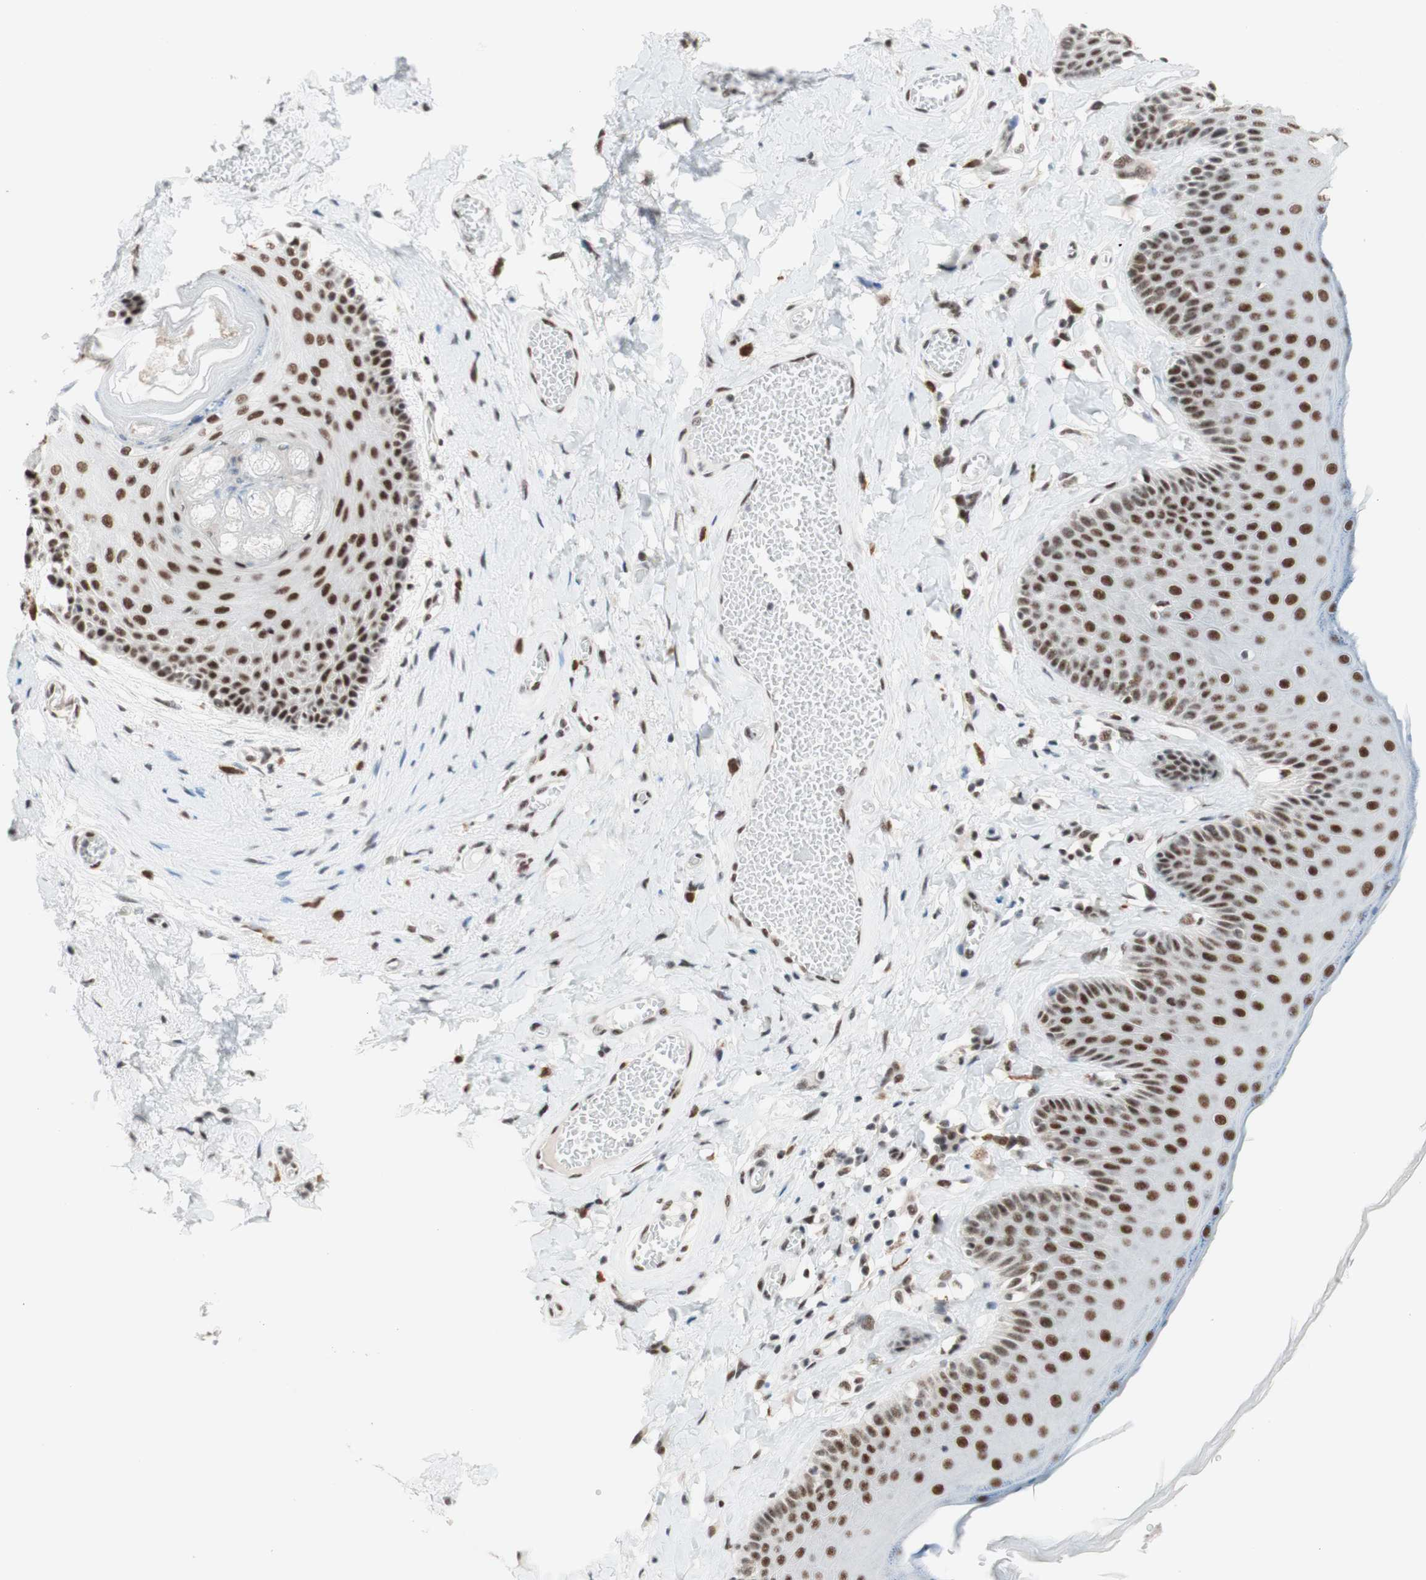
{"staining": {"intensity": "strong", "quantity": ">75%", "location": "nuclear"}, "tissue": "skin", "cell_type": "Epidermal cells", "image_type": "normal", "snomed": [{"axis": "morphology", "description": "Normal tissue, NOS"}, {"axis": "topography", "description": "Anal"}], "caption": "Immunohistochemistry (IHC) histopathology image of benign skin stained for a protein (brown), which demonstrates high levels of strong nuclear expression in approximately >75% of epidermal cells.", "gene": "PRPF19", "patient": {"sex": "male", "age": 69}}